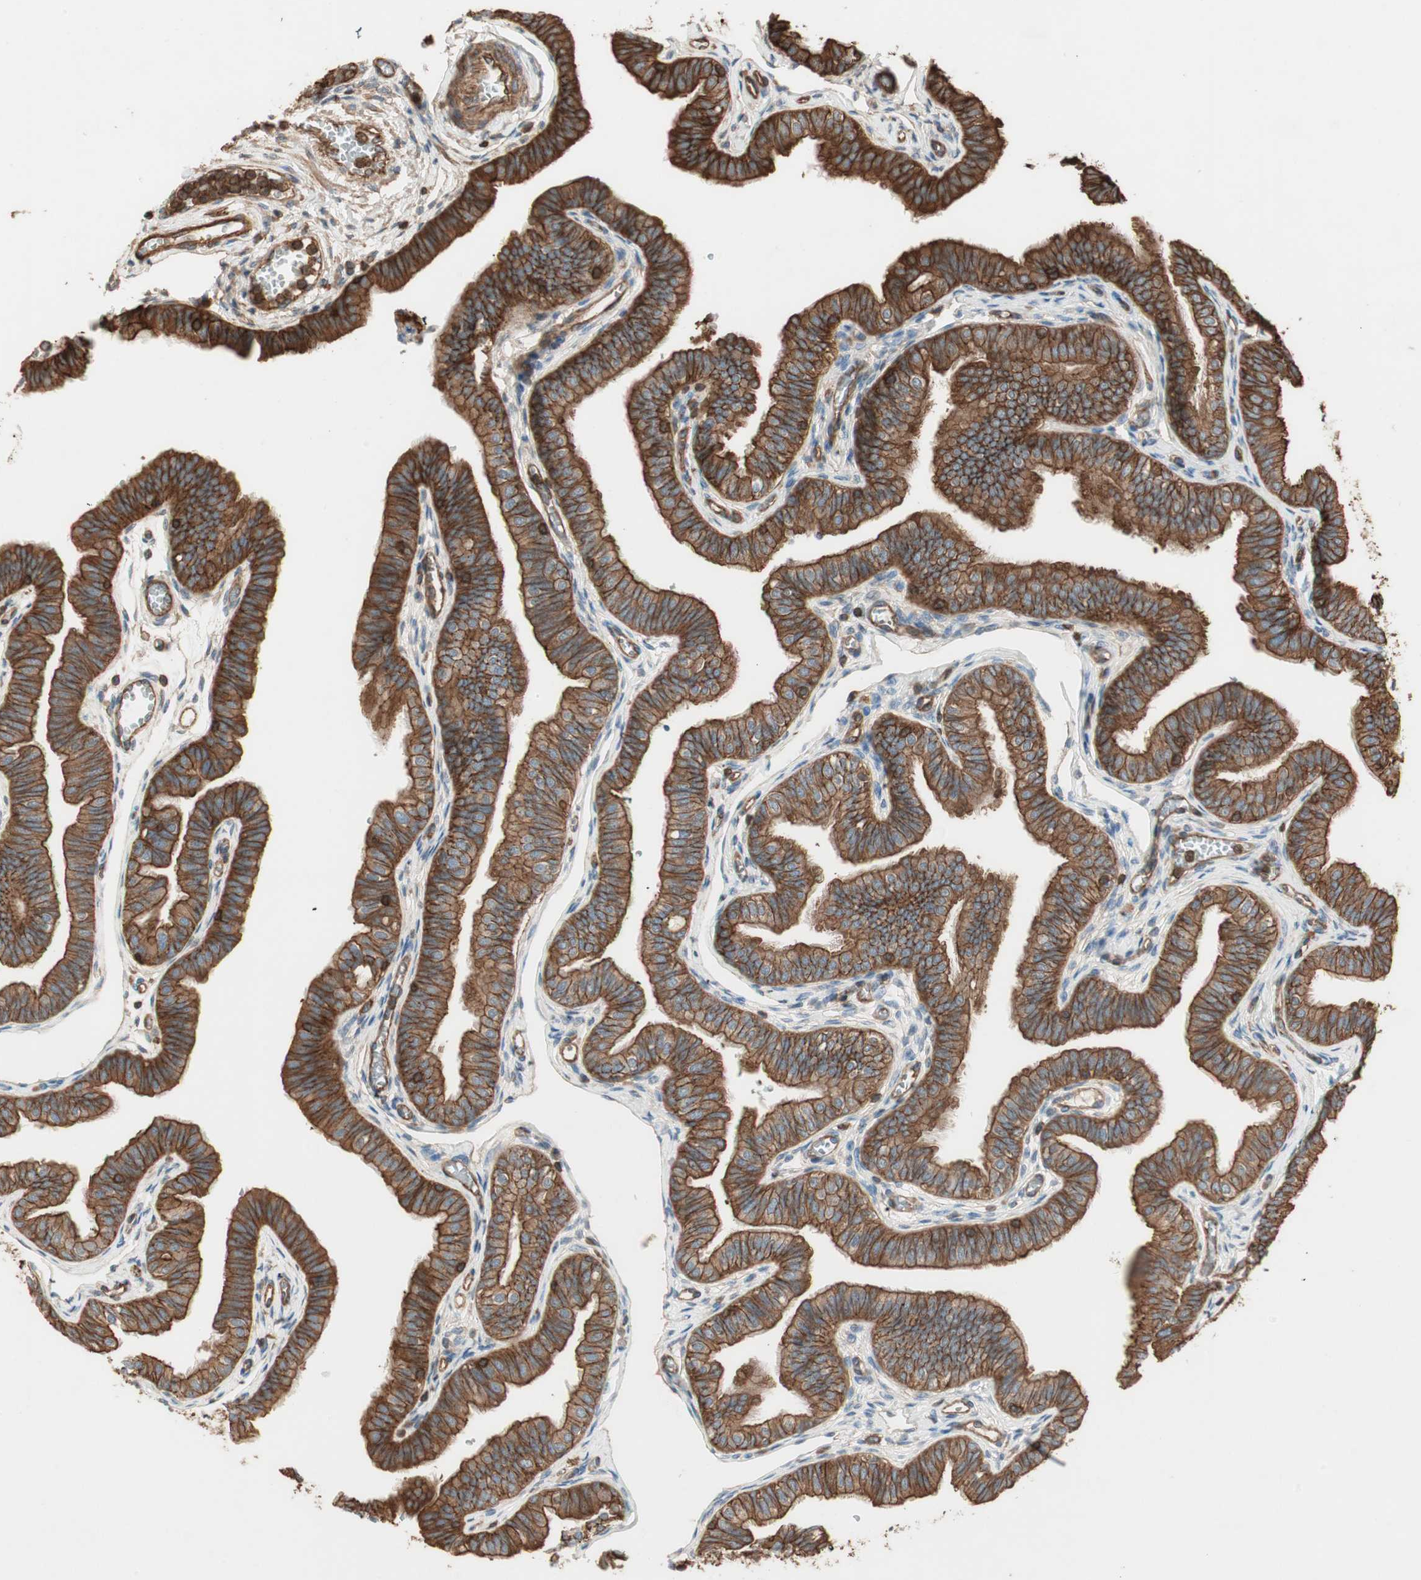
{"staining": {"intensity": "strong", "quantity": ">75%", "location": "cytoplasmic/membranous"}, "tissue": "fallopian tube", "cell_type": "Glandular cells", "image_type": "normal", "snomed": [{"axis": "morphology", "description": "Normal tissue, NOS"}, {"axis": "morphology", "description": "Dermoid, NOS"}, {"axis": "topography", "description": "Fallopian tube"}], "caption": "Immunohistochemistry (DAB) staining of benign human fallopian tube shows strong cytoplasmic/membranous protein staining in approximately >75% of glandular cells.", "gene": "TCP11L1", "patient": {"sex": "female", "age": 33}}